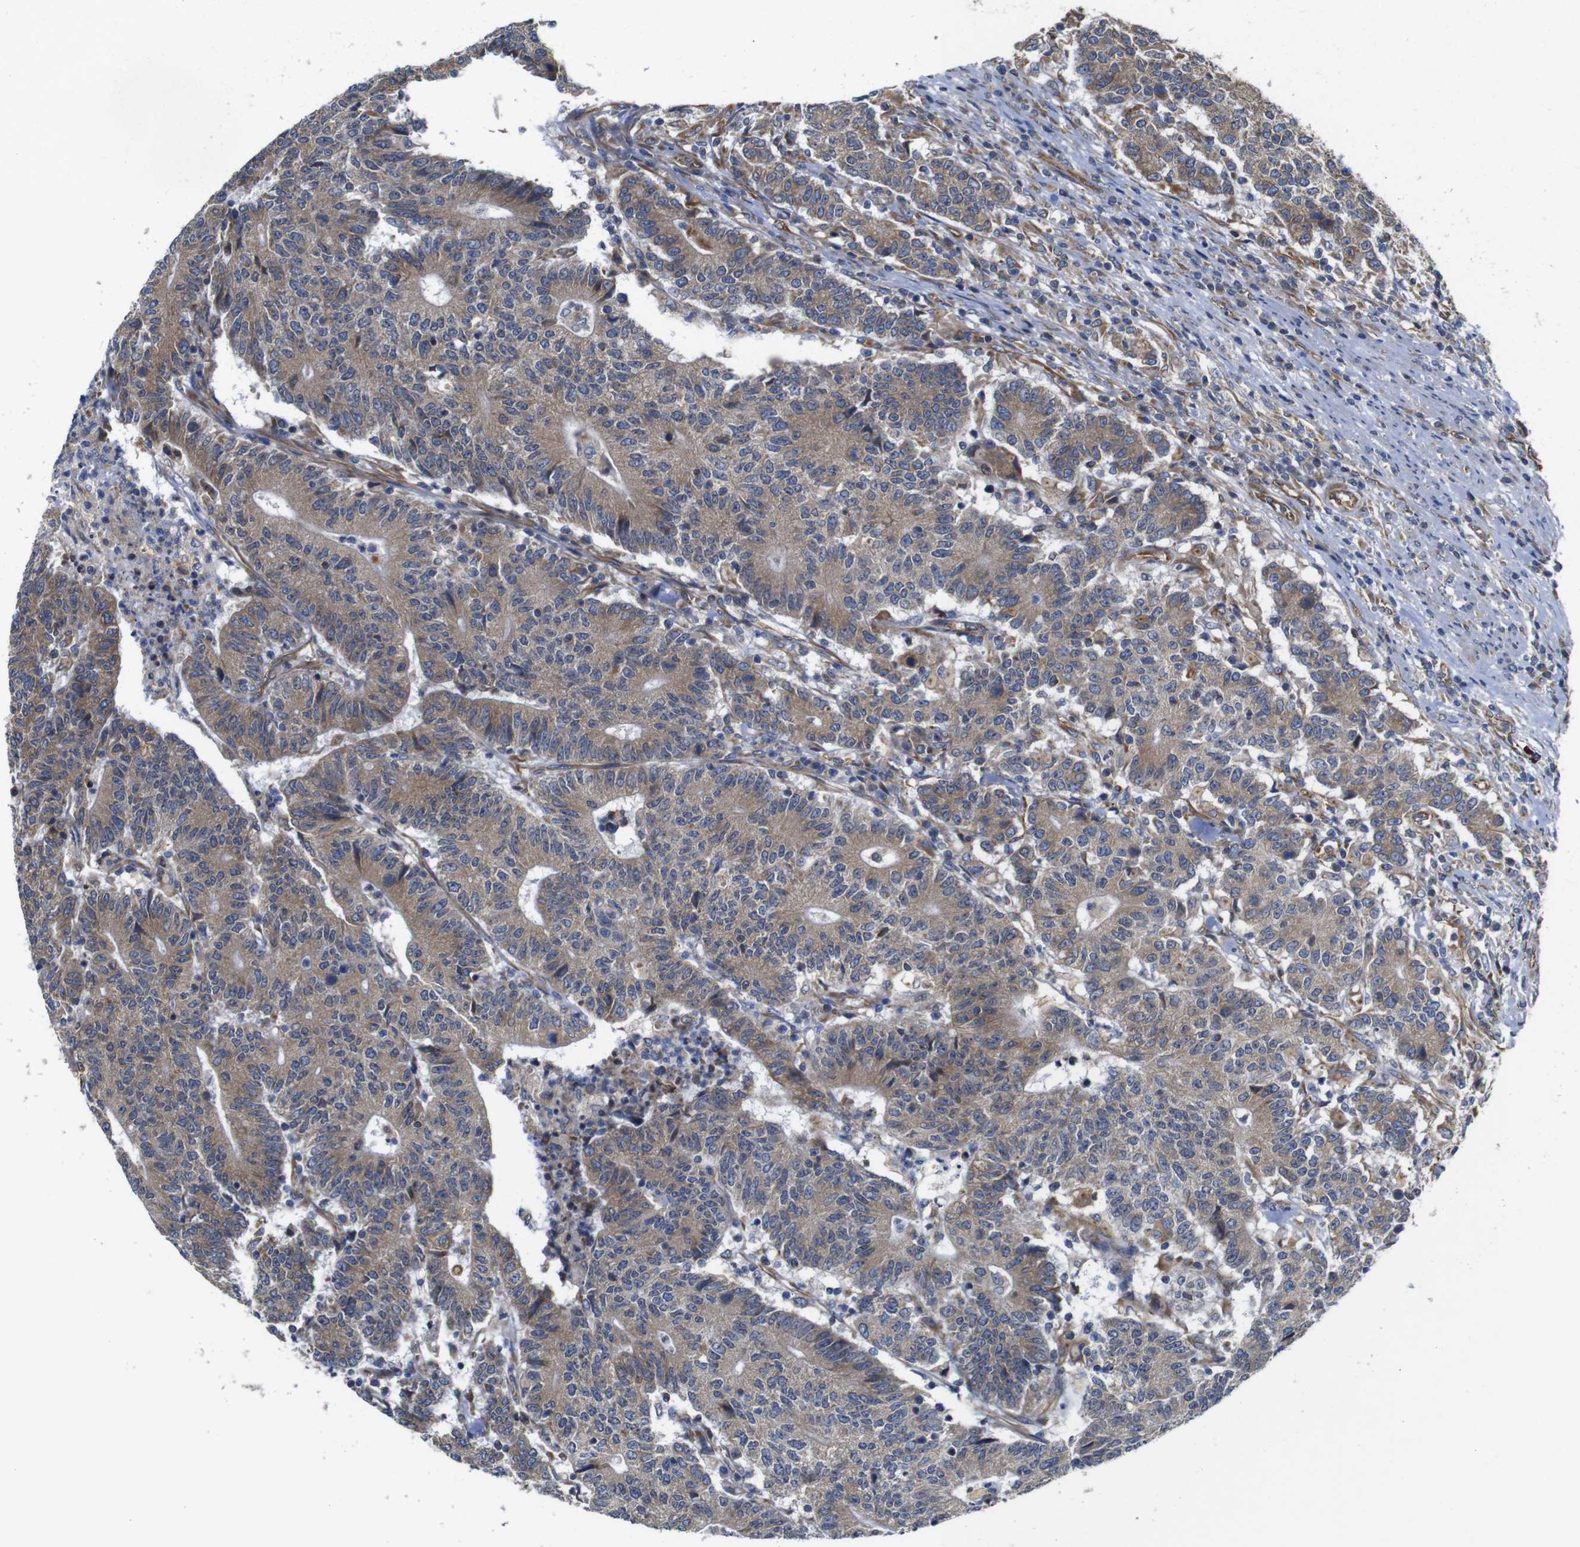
{"staining": {"intensity": "moderate", "quantity": ">75%", "location": "cytoplasmic/membranous"}, "tissue": "colorectal cancer", "cell_type": "Tumor cells", "image_type": "cancer", "snomed": [{"axis": "morphology", "description": "Normal tissue, NOS"}, {"axis": "morphology", "description": "Adenocarcinoma, NOS"}, {"axis": "topography", "description": "Colon"}], "caption": "Human adenocarcinoma (colorectal) stained with a protein marker displays moderate staining in tumor cells.", "gene": "POMK", "patient": {"sex": "female", "age": 75}}